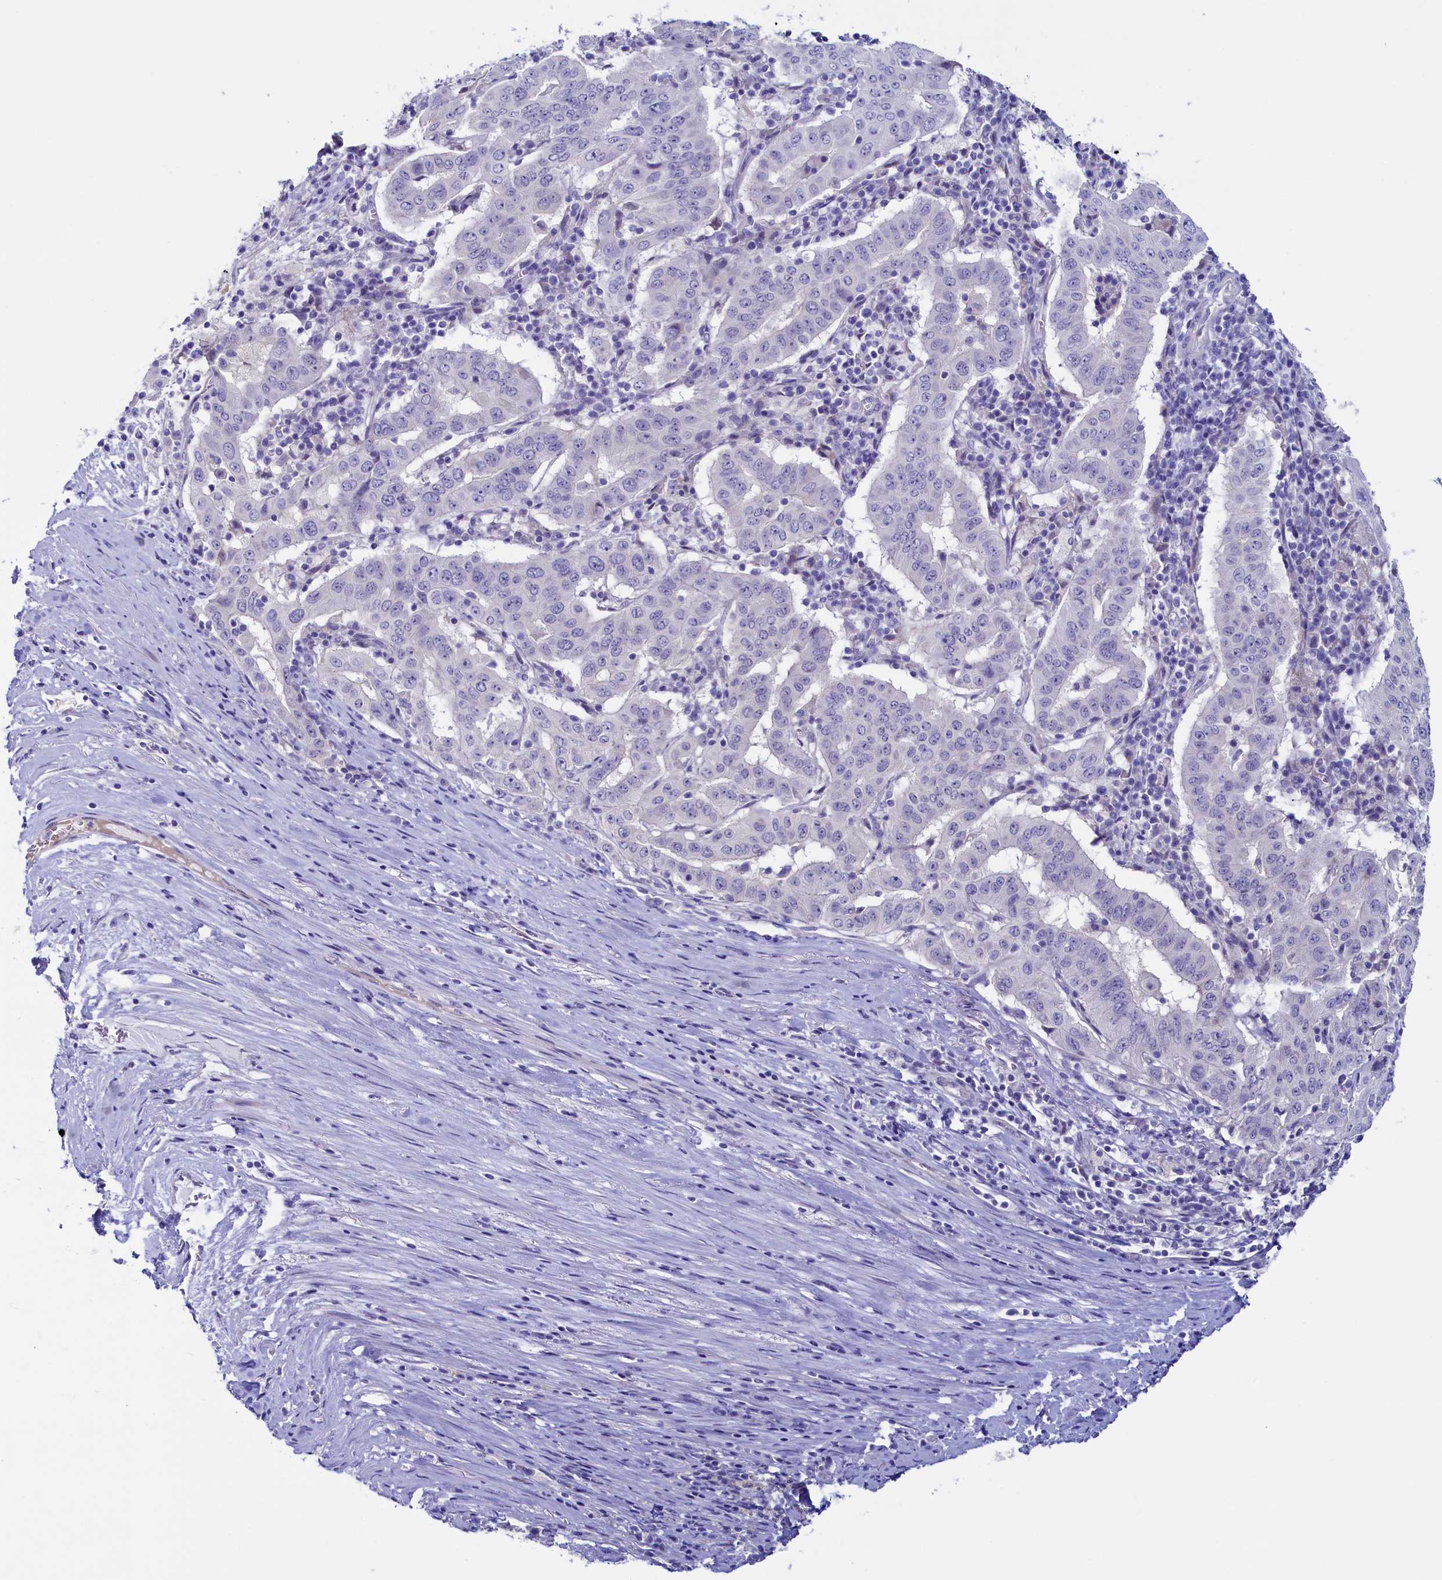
{"staining": {"intensity": "negative", "quantity": "none", "location": "none"}, "tissue": "pancreatic cancer", "cell_type": "Tumor cells", "image_type": "cancer", "snomed": [{"axis": "morphology", "description": "Adenocarcinoma, NOS"}, {"axis": "topography", "description": "Pancreas"}], "caption": "Adenocarcinoma (pancreatic) was stained to show a protein in brown. There is no significant staining in tumor cells.", "gene": "FLYWCH2", "patient": {"sex": "male", "age": 63}}